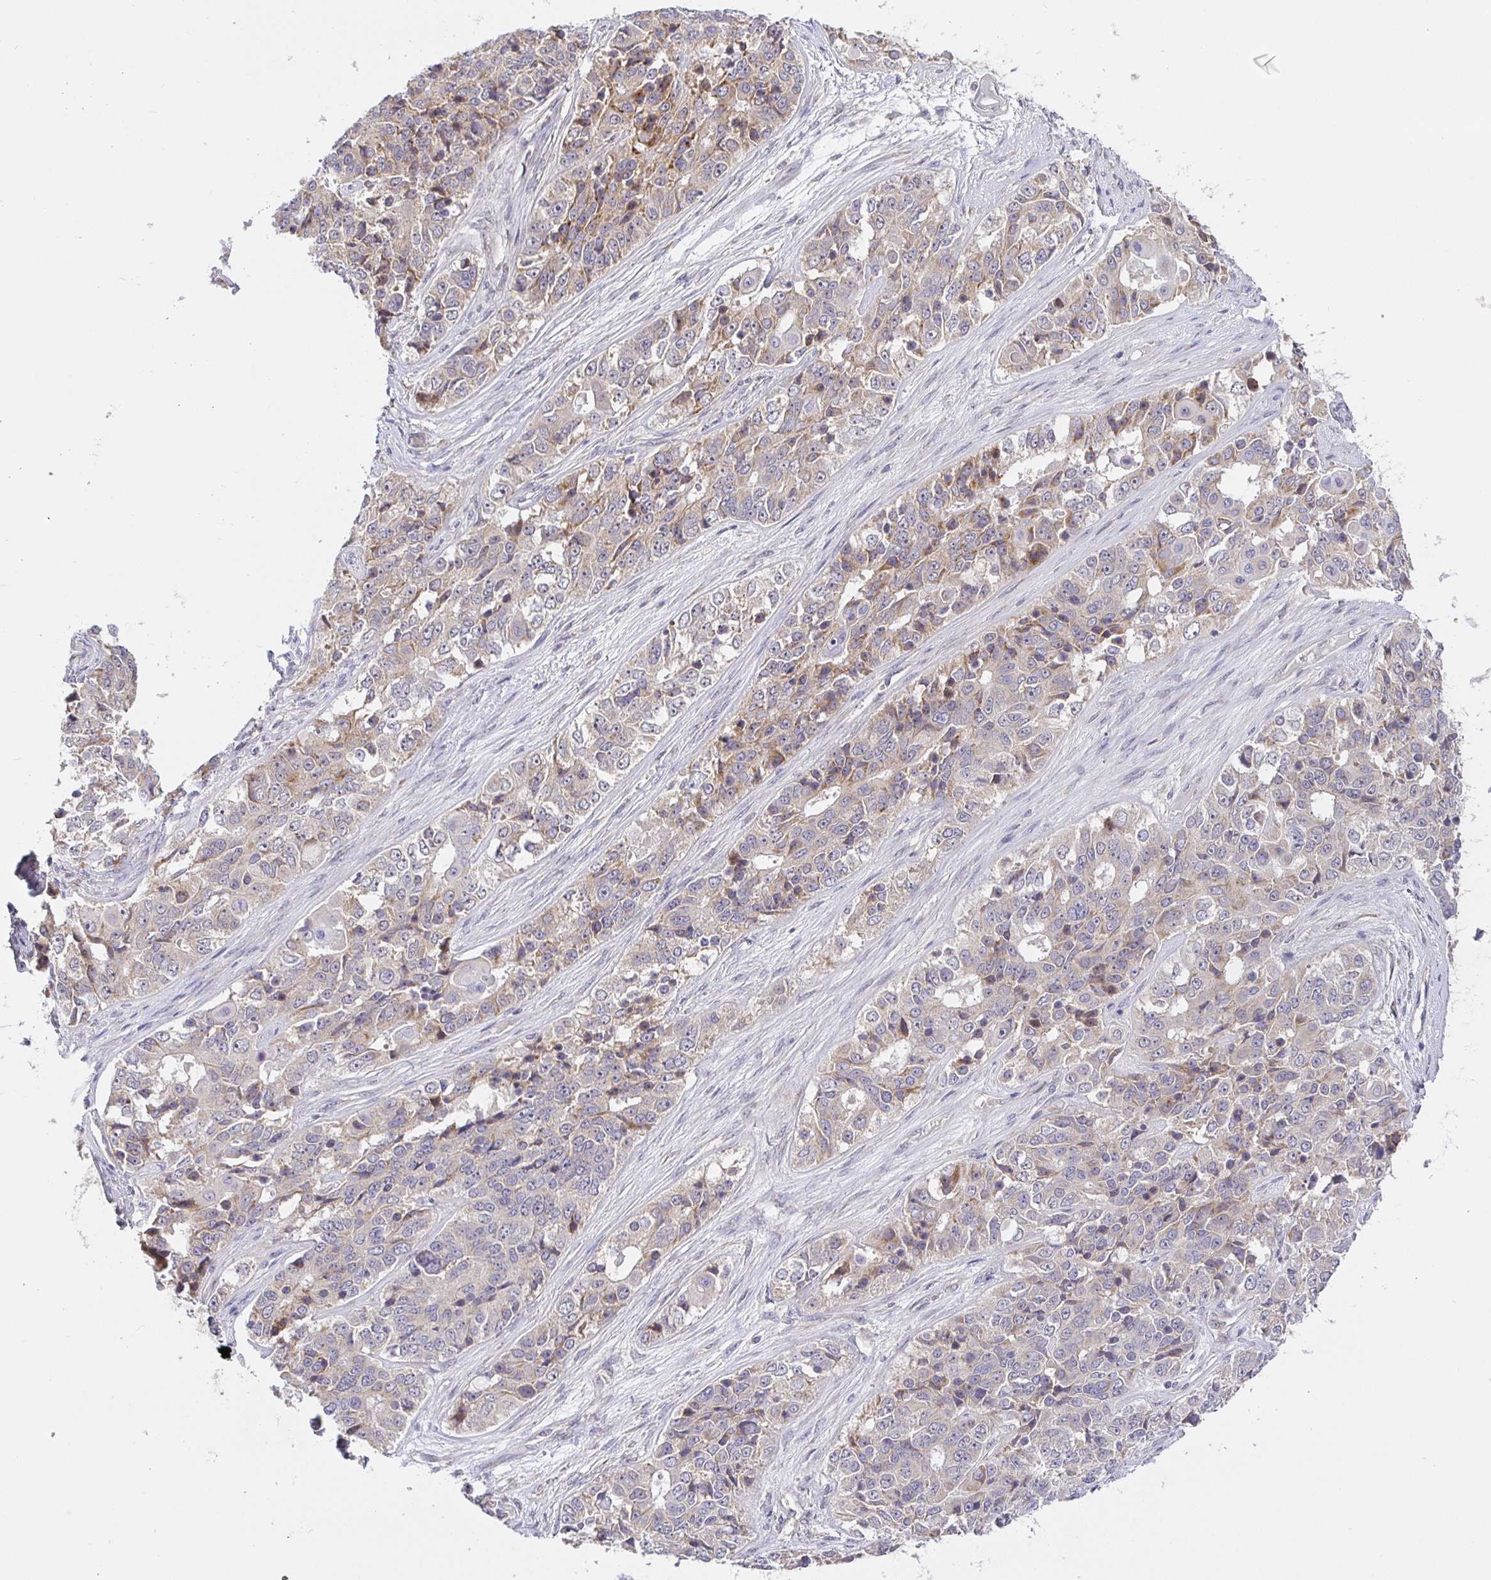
{"staining": {"intensity": "weak", "quantity": "25%-75%", "location": "cytoplasmic/membranous"}, "tissue": "ovarian cancer", "cell_type": "Tumor cells", "image_type": "cancer", "snomed": [{"axis": "morphology", "description": "Carcinoma, endometroid"}, {"axis": "topography", "description": "Ovary"}], "caption": "Ovarian cancer was stained to show a protein in brown. There is low levels of weak cytoplasmic/membranous expression in about 25%-75% of tumor cells.", "gene": "ZDHHC11", "patient": {"sex": "female", "age": 51}}